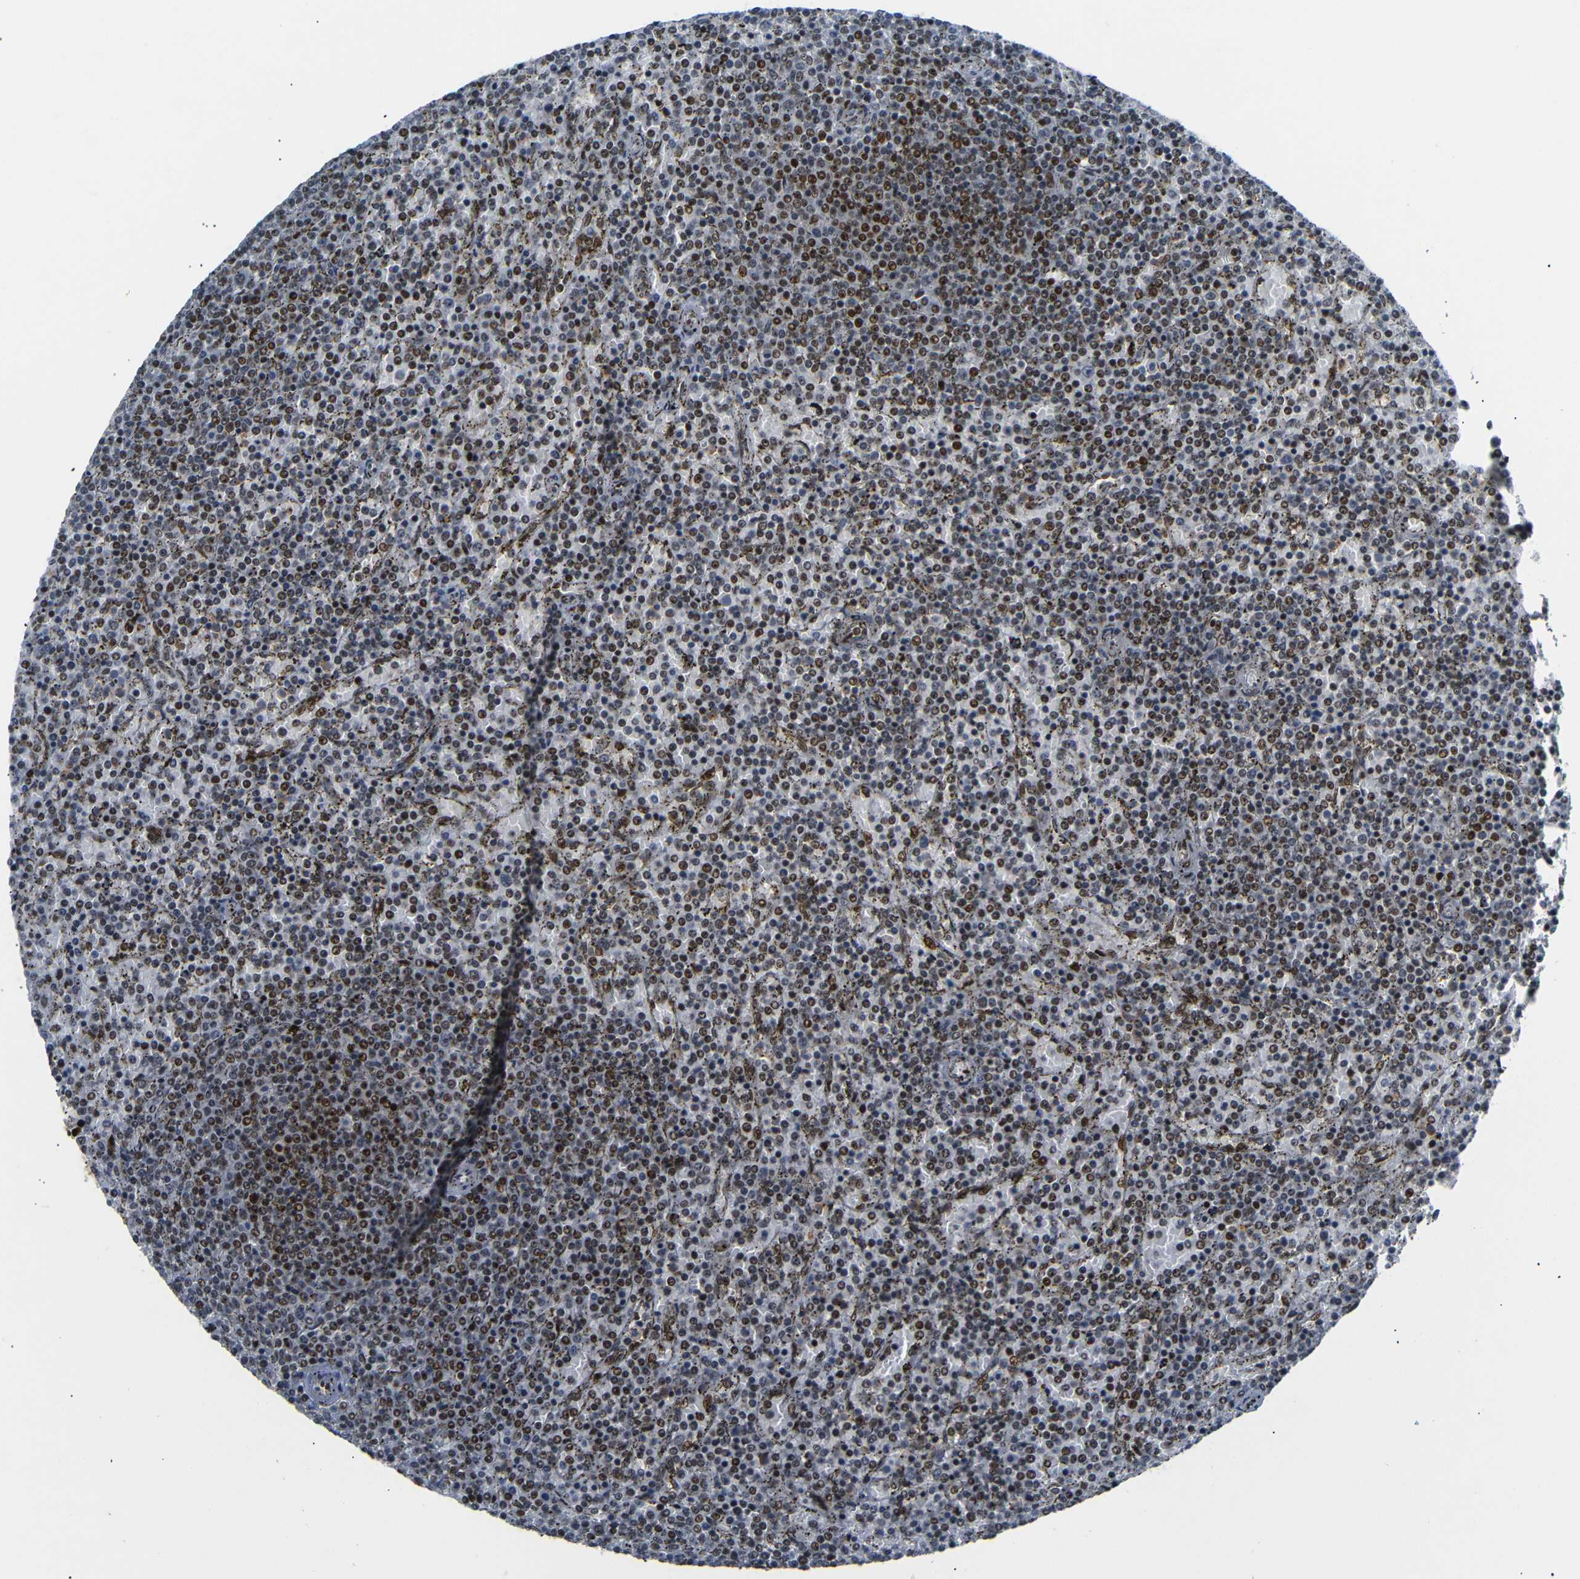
{"staining": {"intensity": "strong", "quantity": ">75%", "location": "nuclear"}, "tissue": "lymphoma", "cell_type": "Tumor cells", "image_type": "cancer", "snomed": [{"axis": "morphology", "description": "Malignant lymphoma, non-Hodgkin's type, Low grade"}, {"axis": "topography", "description": "Spleen"}], "caption": "Immunohistochemistry photomicrograph of human low-grade malignant lymphoma, non-Hodgkin's type stained for a protein (brown), which demonstrates high levels of strong nuclear staining in about >75% of tumor cells.", "gene": "SETDB2", "patient": {"sex": "female", "age": 77}}